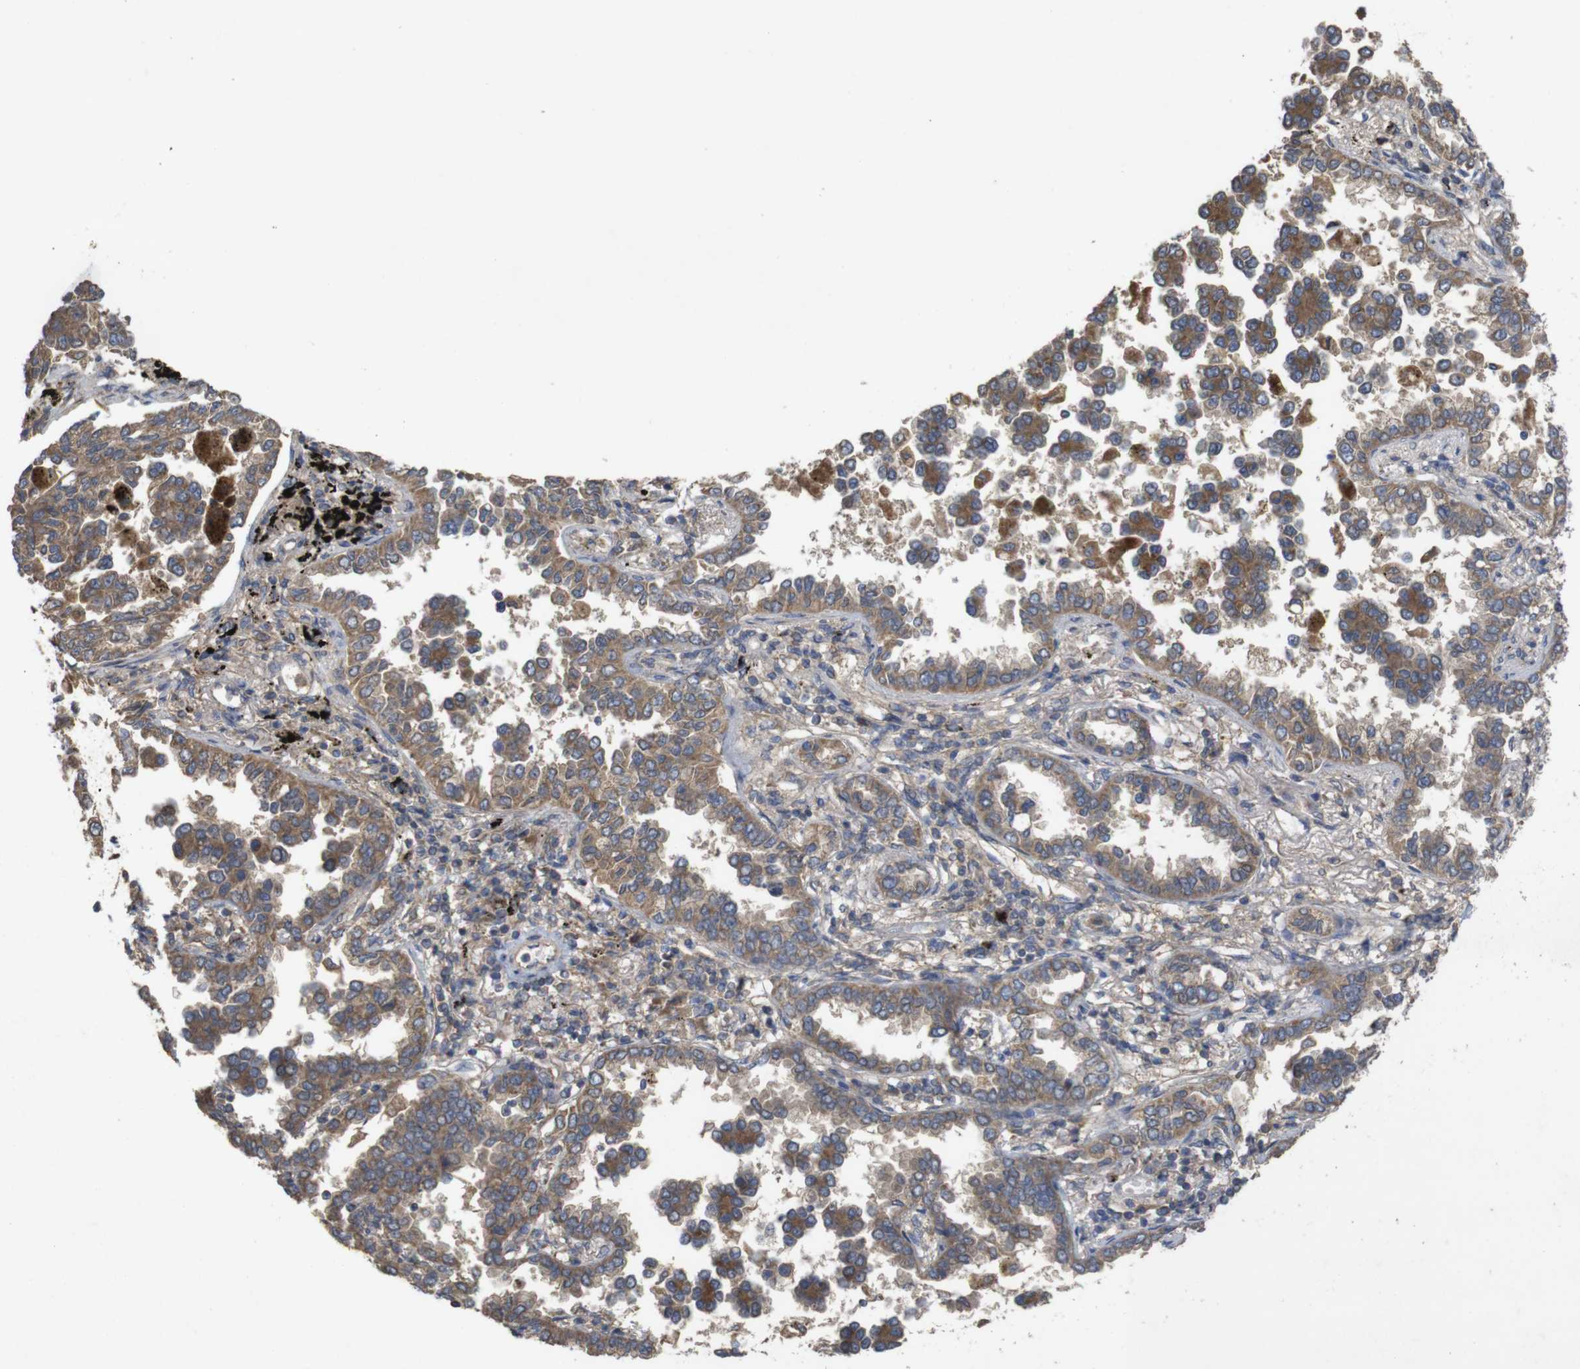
{"staining": {"intensity": "moderate", "quantity": ">75%", "location": "cytoplasmic/membranous"}, "tissue": "lung cancer", "cell_type": "Tumor cells", "image_type": "cancer", "snomed": [{"axis": "morphology", "description": "Normal tissue, NOS"}, {"axis": "morphology", "description": "Adenocarcinoma, NOS"}, {"axis": "topography", "description": "Lung"}], "caption": "Tumor cells show moderate cytoplasmic/membranous staining in about >75% of cells in lung cancer.", "gene": "KCNS3", "patient": {"sex": "male", "age": 59}}